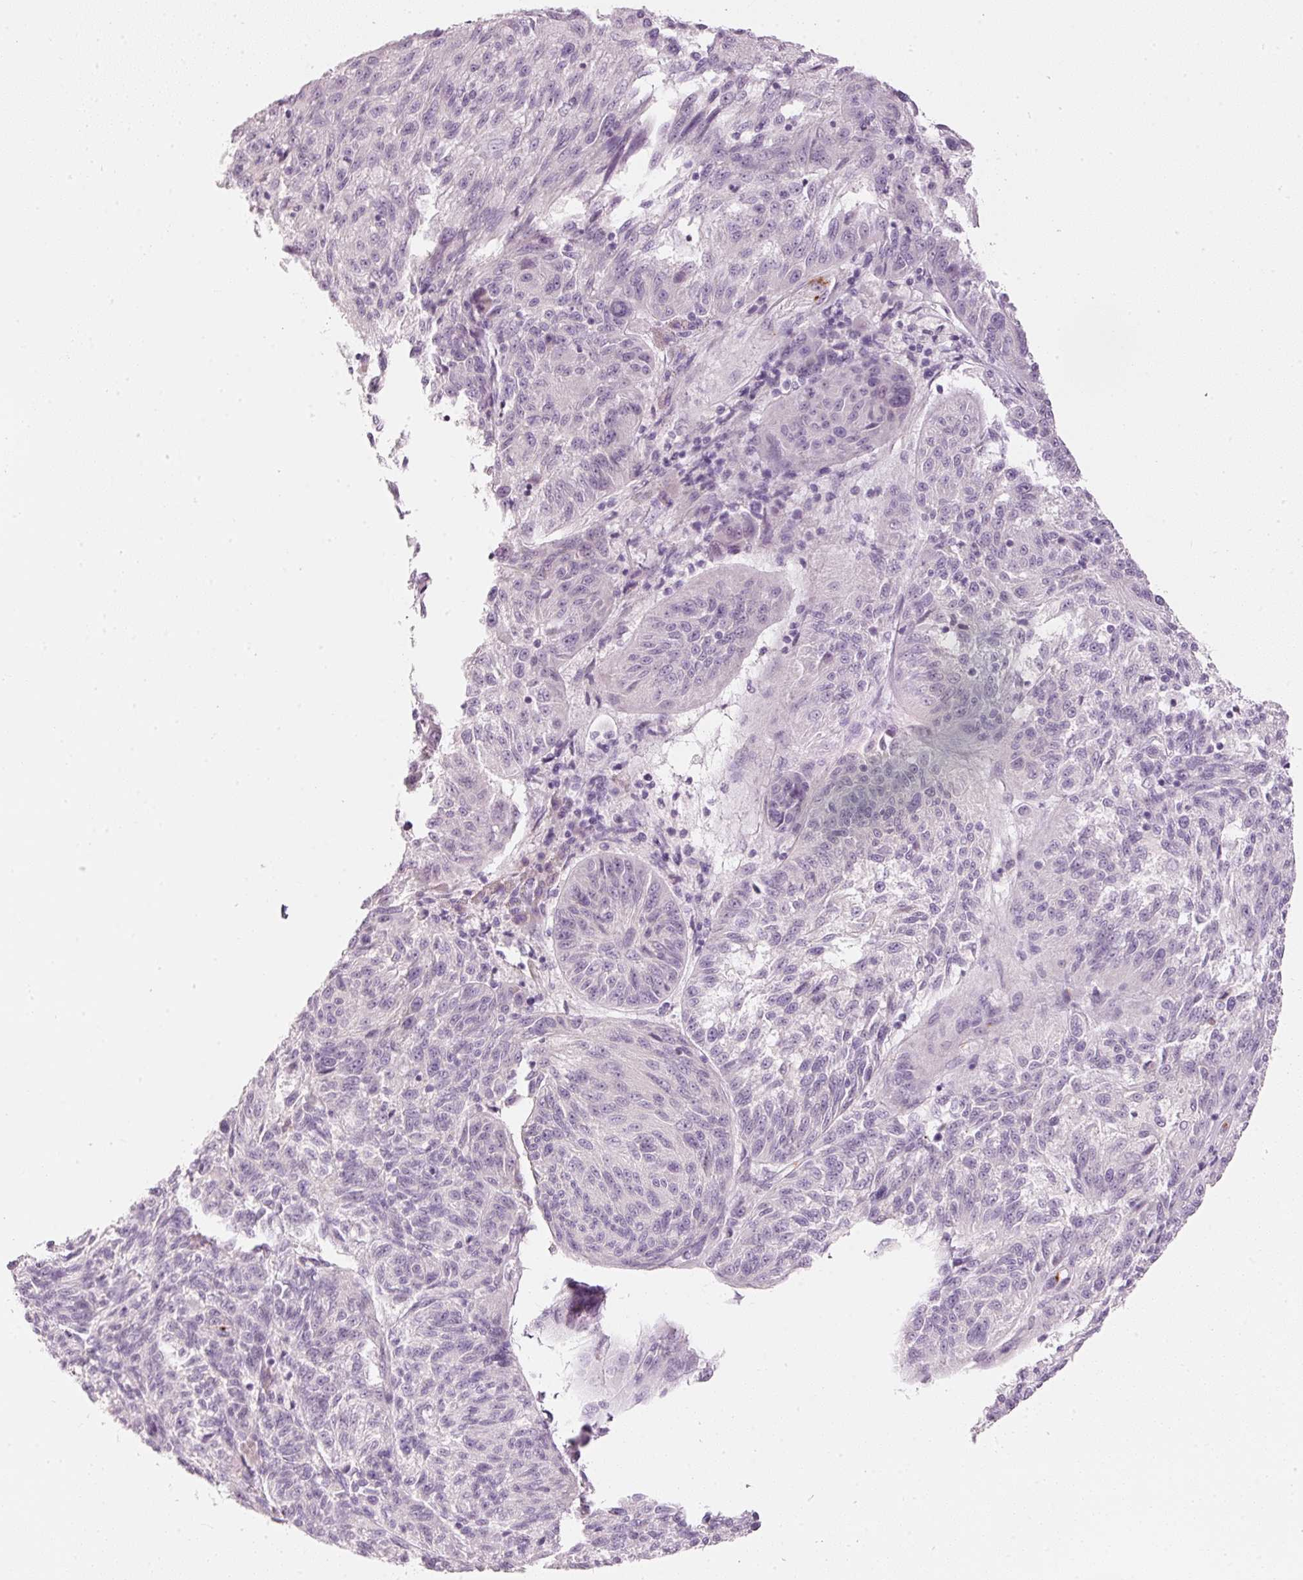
{"staining": {"intensity": "negative", "quantity": "none", "location": "none"}, "tissue": "melanoma", "cell_type": "Tumor cells", "image_type": "cancer", "snomed": [{"axis": "morphology", "description": "Malignant melanoma, NOS"}, {"axis": "topography", "description": "Skin"}], "caption": "An IHC photomicrograph of malignant melanoma is shown. There is no staining in tumor cells of malignant melanoma.", "gene": "LECT2", "patient": {"sex": "male", "age": 53}}